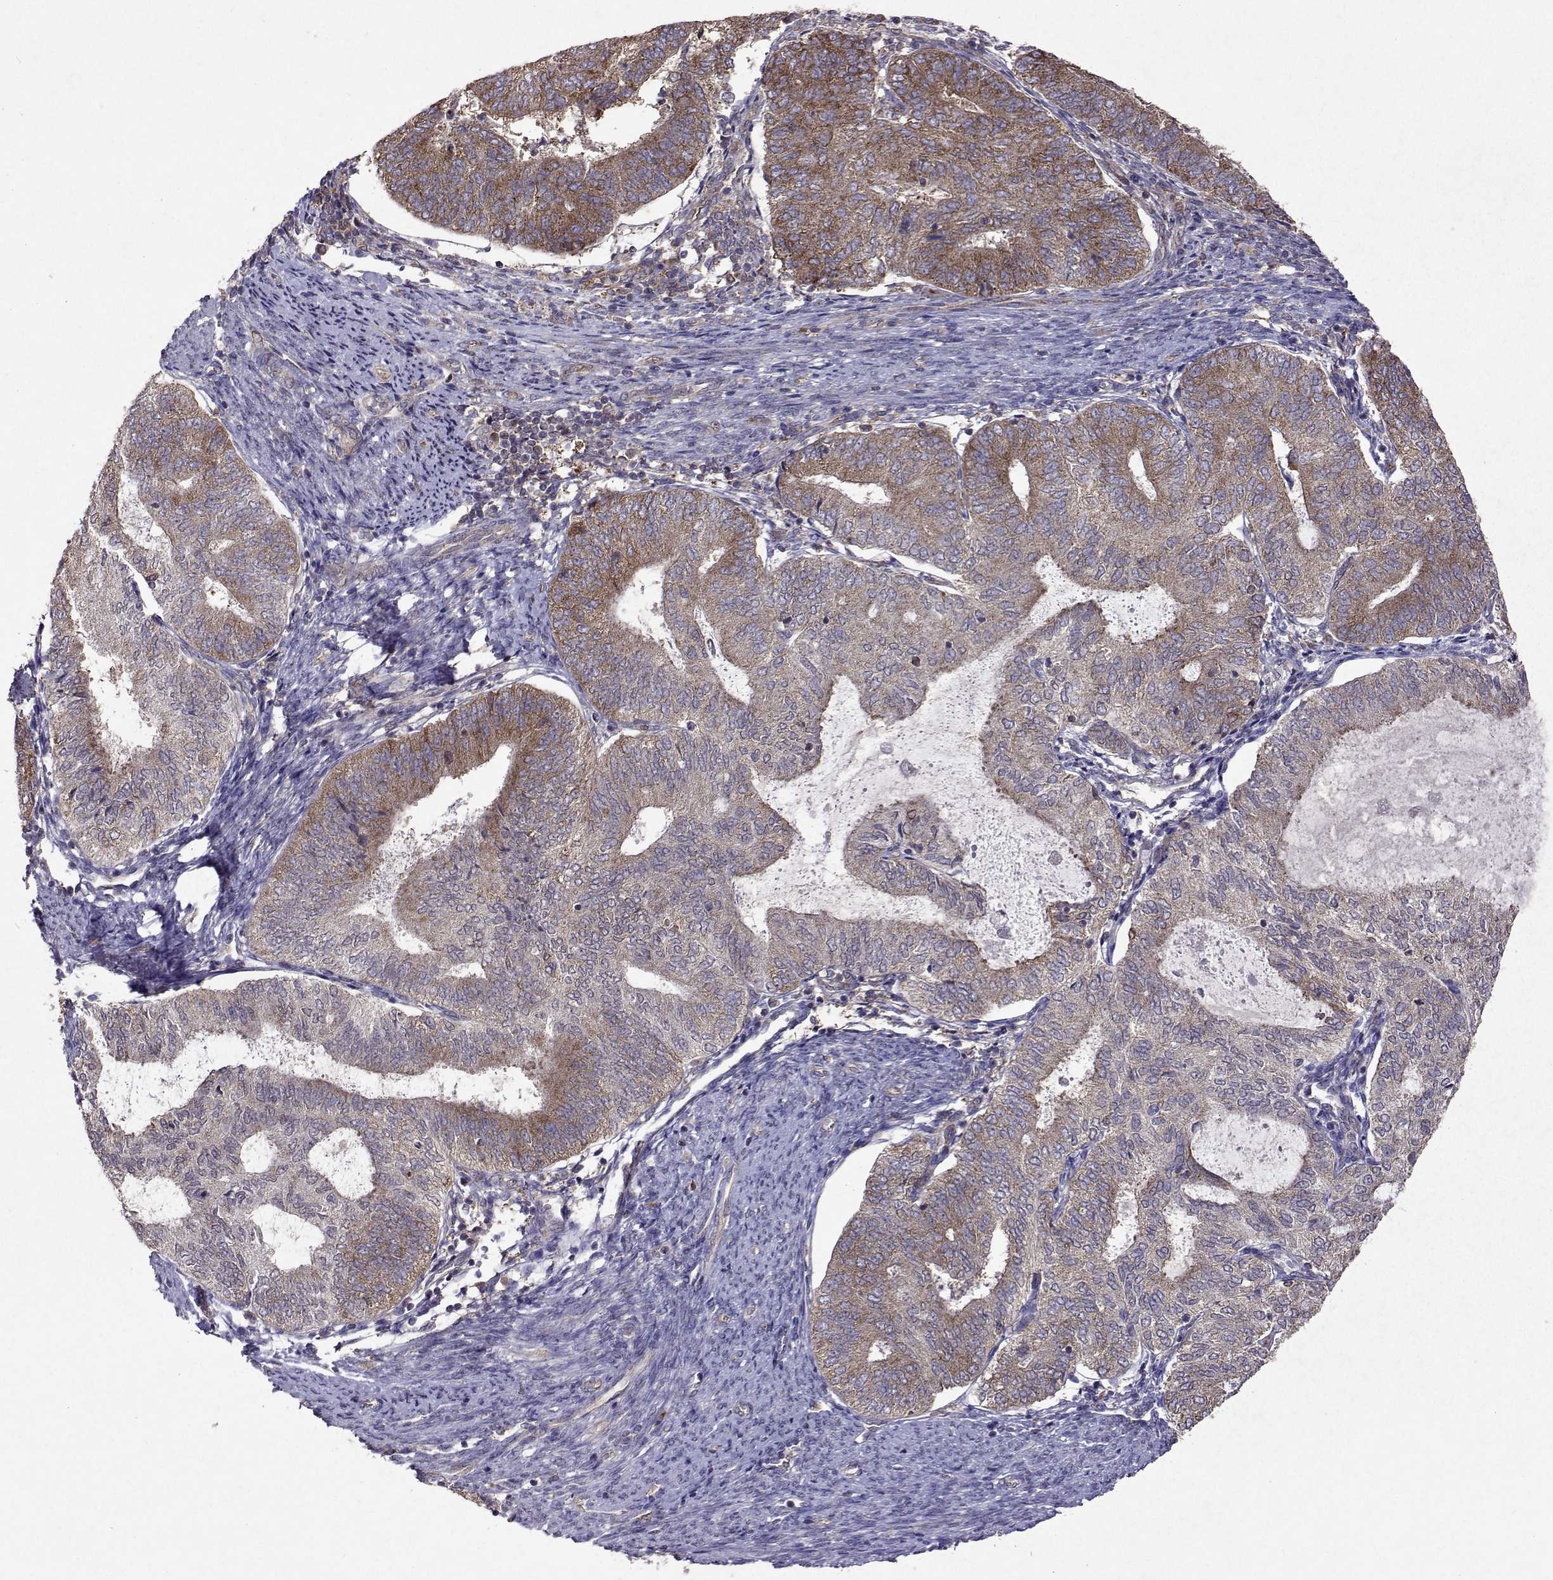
{"staining": {"intensity": "moderate", "quantity": "25%-75%", "location": "cytoplasmic/membranous"}, "tissue": "endometrial cancer", "cell_type": "Tumor cells", "image_type": "cancer", "snomed": [{"axis": "morphology", "description": "Adenocarcinoma, NOS"}, {"axis": "topography", "description": "Endometrium"}], "caption": "This is an image of immunohistochemistry staining of endometrial cancer (adenocarcinoma), which shows moderate positivity in the cytoplasmic/membranous of tumor cells.", "gene": "TARBP2", "patient": {"sex": "female", "age": 65}}